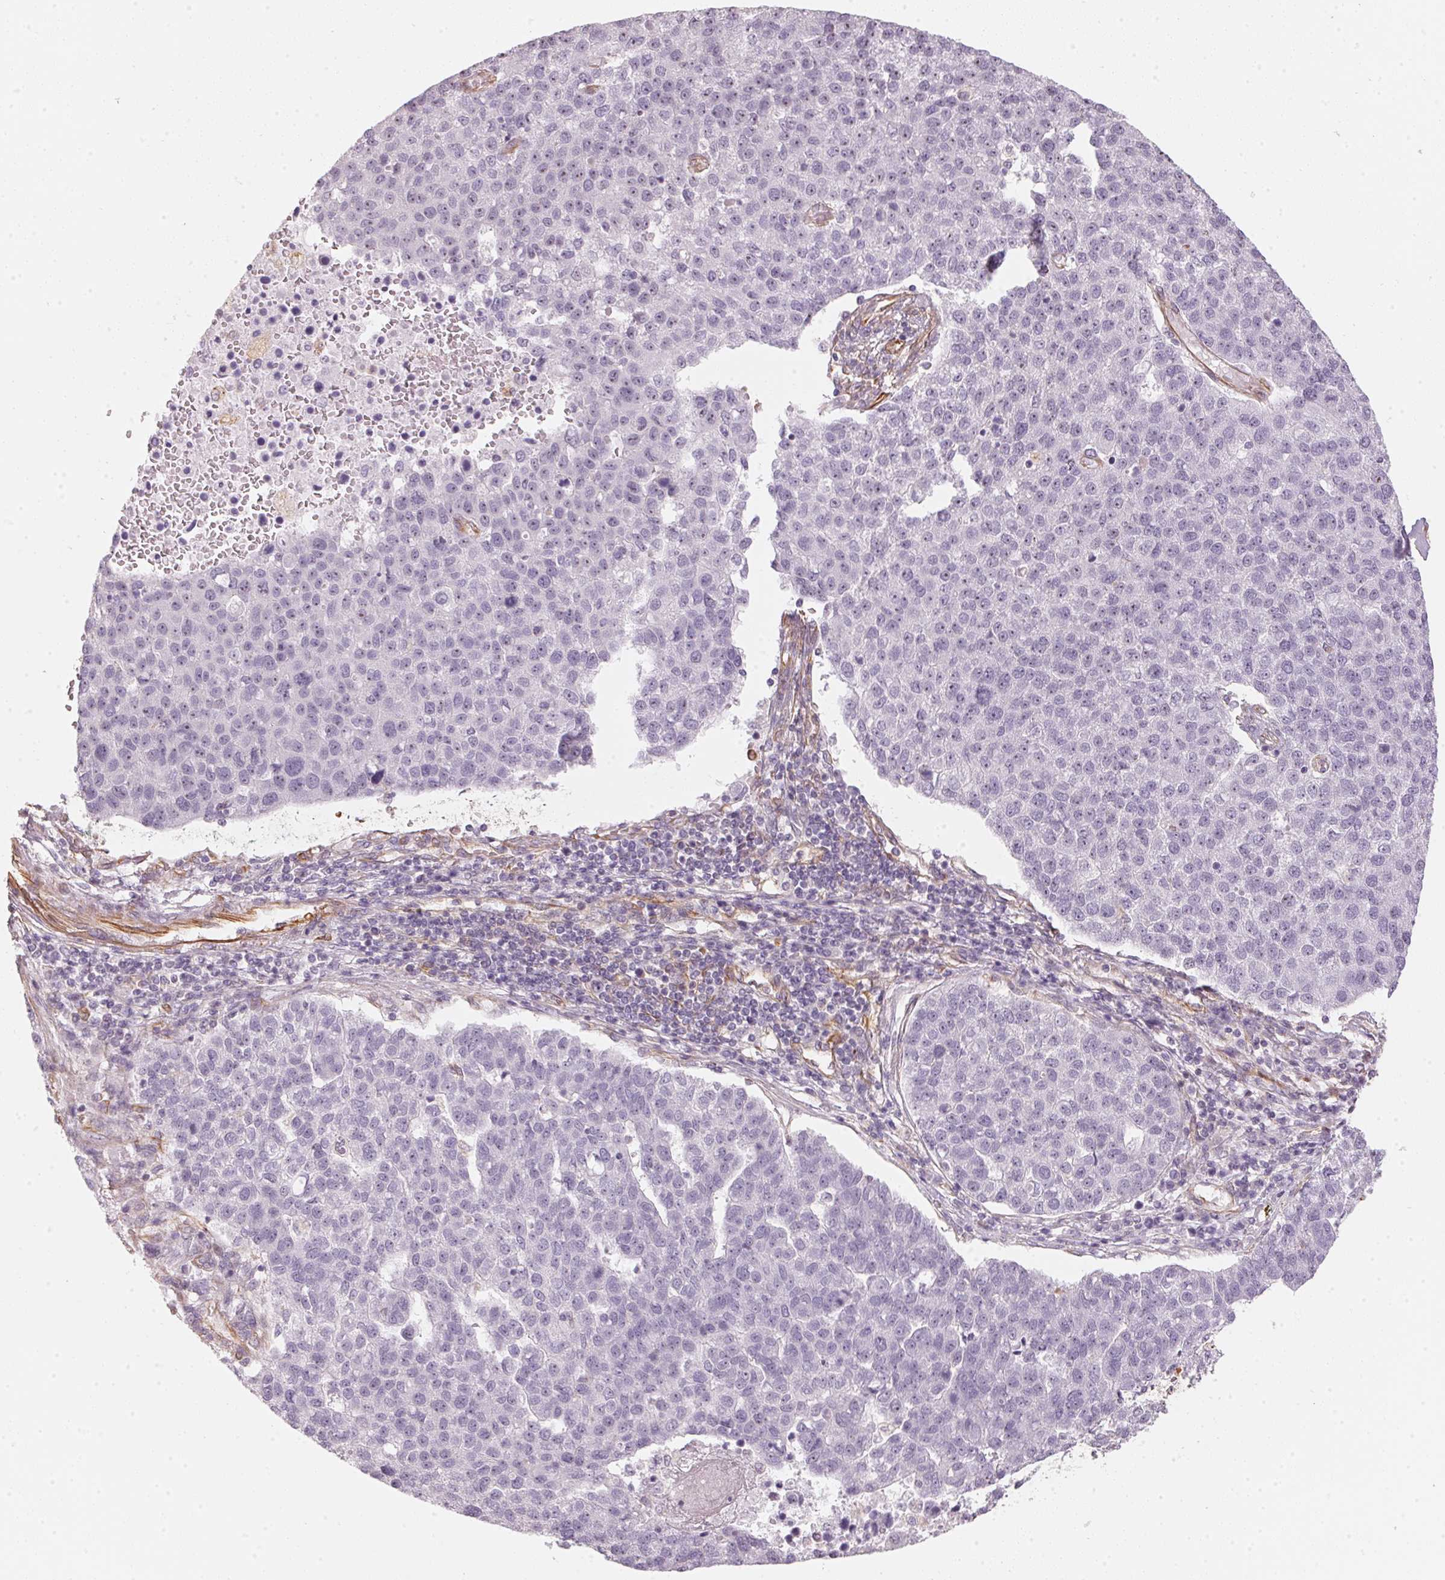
{"staining": {"intensity": "negative", "quantity": "none", "location": "none"}, "tissue": "pancreatic cancer", "cell_type": "Tumor cells", "image_type": "cancer", "snomed": [{"axis": "morphology", "description": "Adenocarcinoma, NOS"}, {"axis": "topography", "description": "Pancreas"}], "caption": "This micrograph is of adenocarcinoma (pancreatic) stained with IHC to label a protein in brown with the nuclei are counter-stained blue. There is no positivity in tumor cells.", "gene": "FOXR2", "patient": {"sex": "female", "age": 61}}